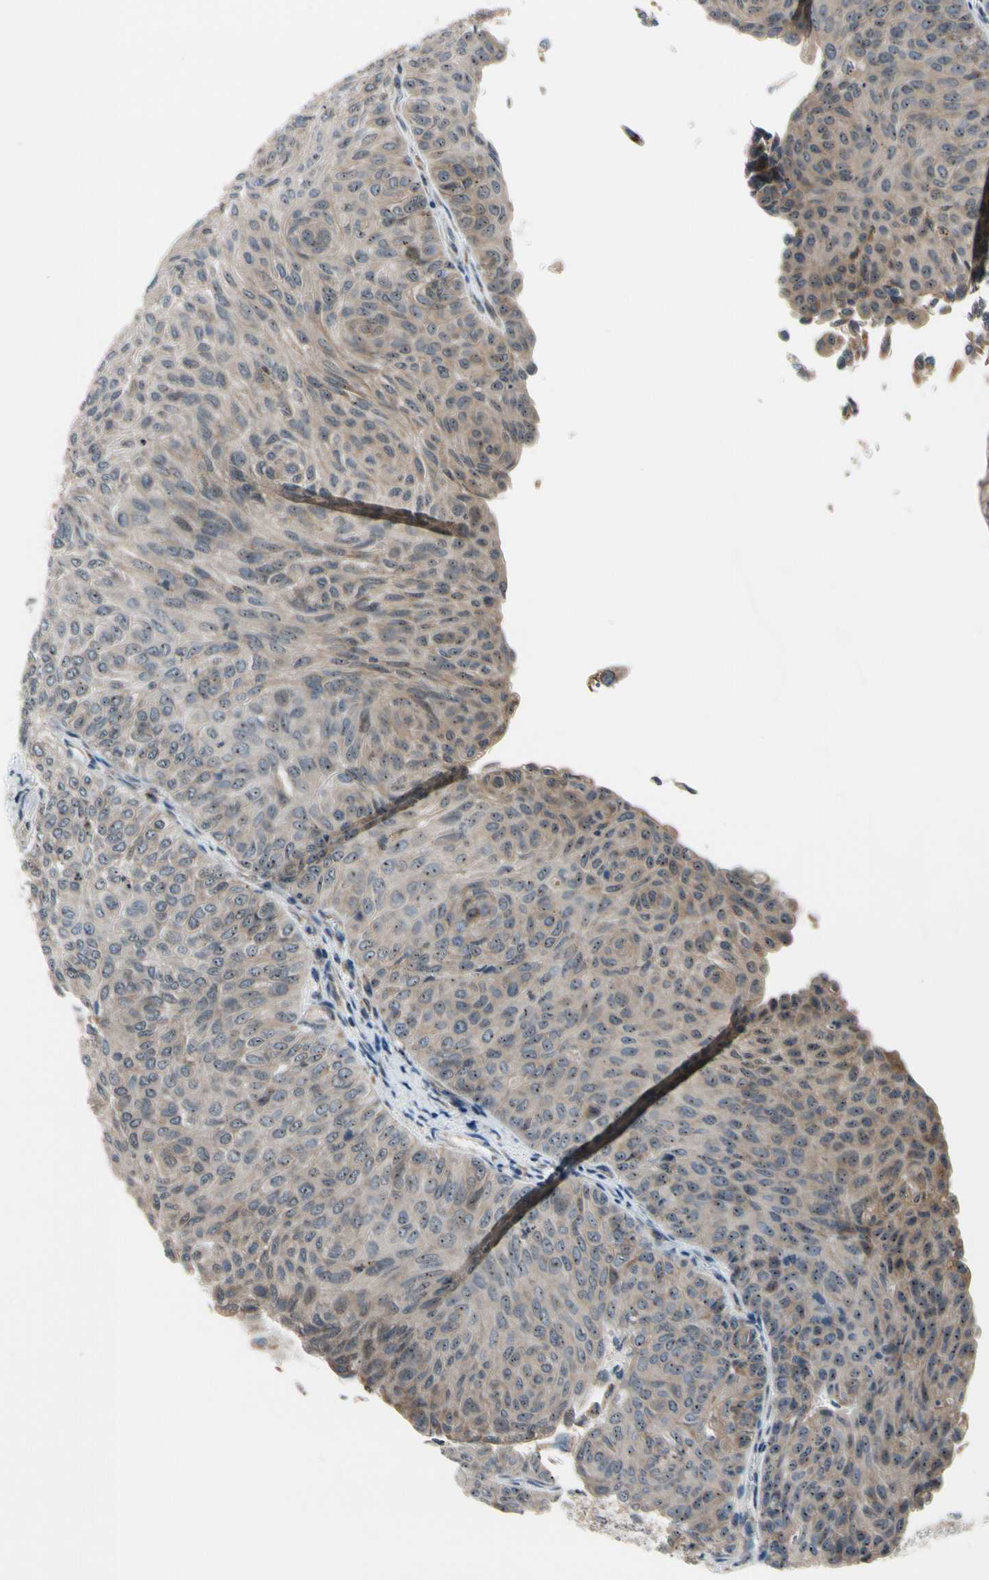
{"staining": {"intensity": "moderate", "quantity": ">75%", "location": "cytoplasmic/membranous"}, "tissue": "urothelial cancer", "cell_type": "Tumor cells", "image_type": "cancer", "snomed": [{"axis": "morphology", "description": "Urothelial carcinoma, Low grade"}, {"axis": "topography", "description": "Urinary bladder"}], "caption": "Protein staining of urothelial carcinoma (low-grade) tissue shows moderate cytoplasmic/membranous positivity in approximately >75% of tumor cells.", "gene": "TMED7", "patient": {"sex": "male", "age": 78}}